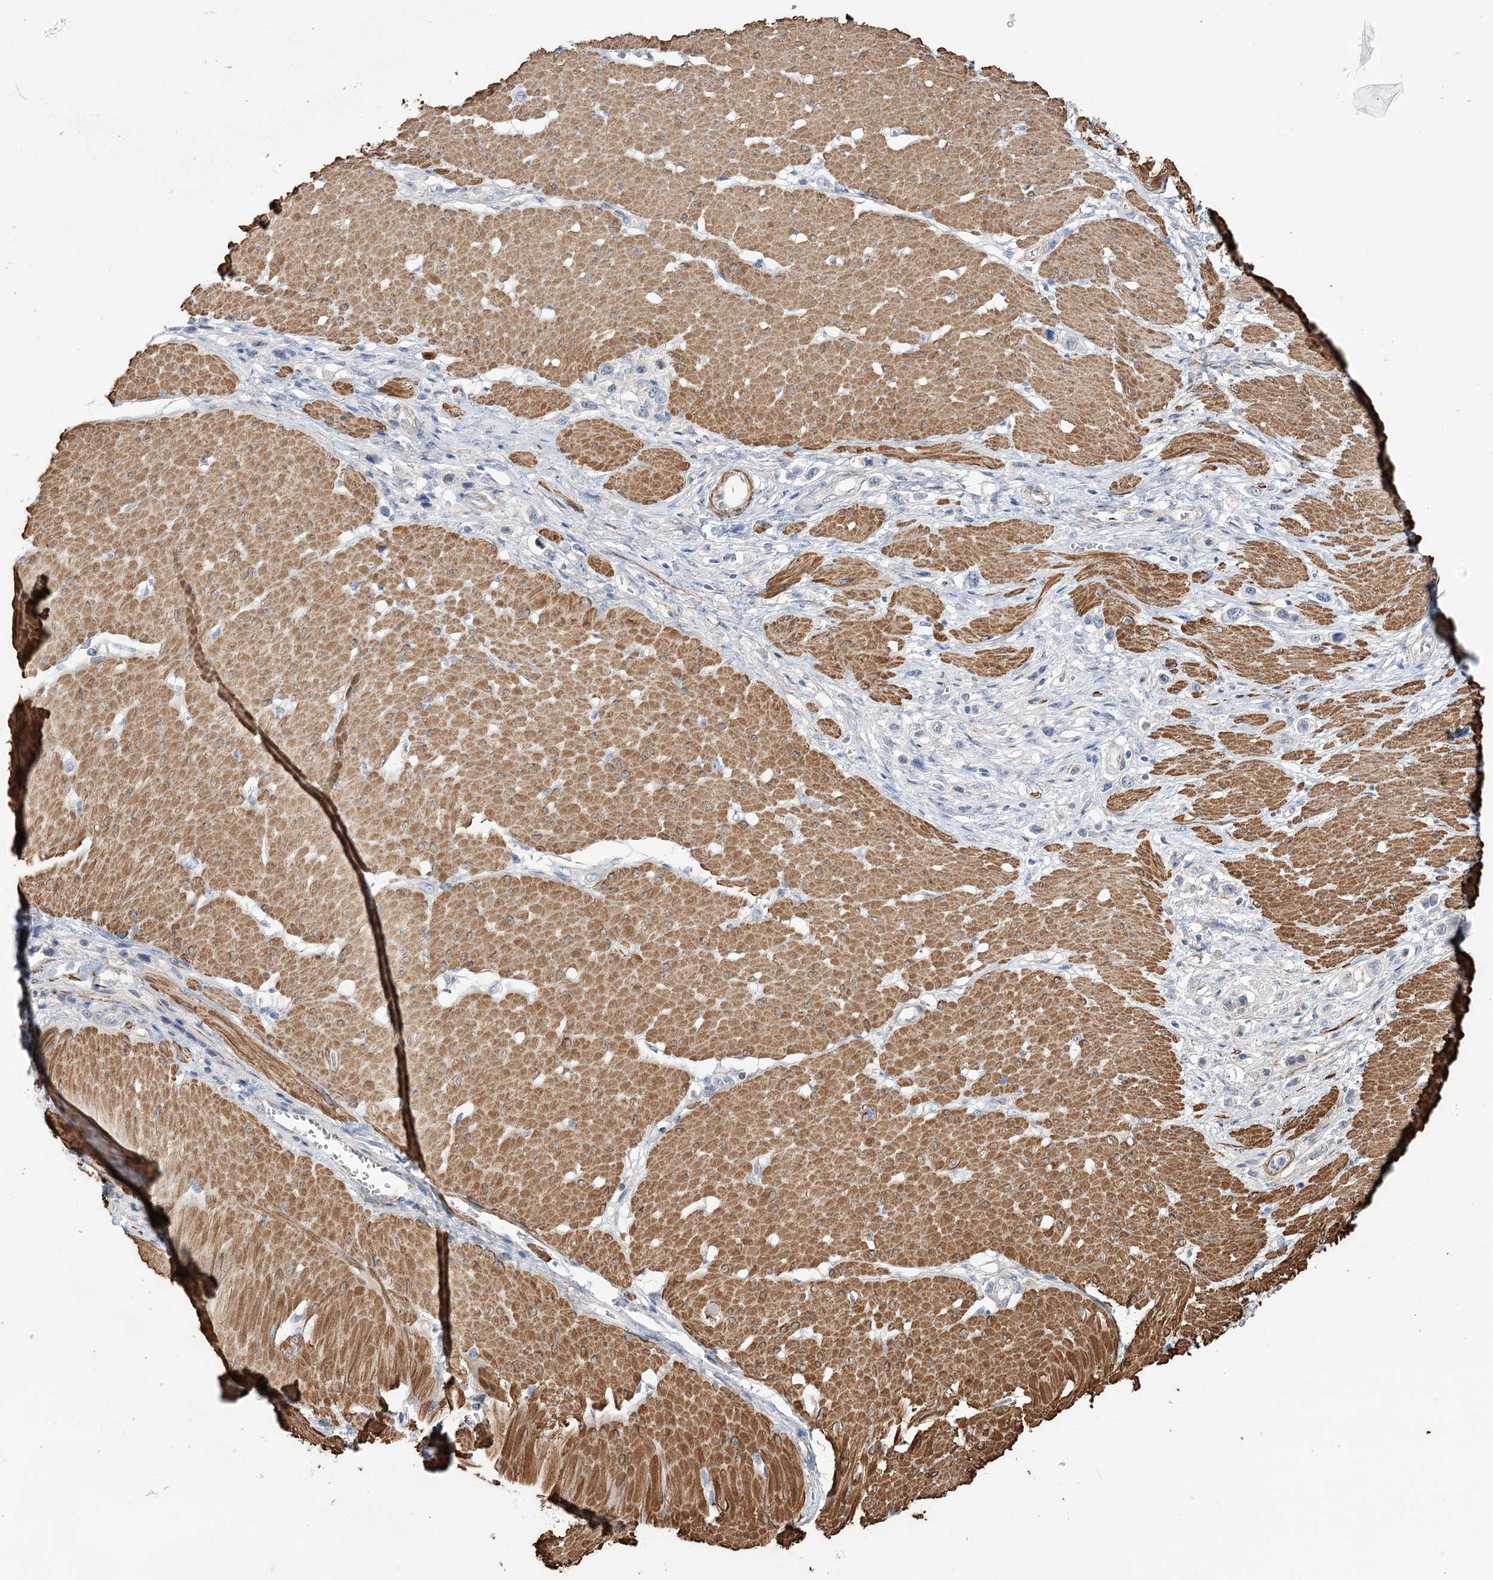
{"staining": {"intensity": "negative", "quantity": "none", "location": "none"}, "tissue": "stomach cancer", "cell_type": "Tumor cells", "image_type": "cancer", "snomed": [{"axis": "morphology", "description": "Normal tissue, NOS"}, {"axis": "morphology", "description": "Adenocarcinoma, NOS"}, {"axis": "topography", "description": "Stomach, upper"}, {"axis": "topography", "description": "Stomach"}], "caption": "This histopathology image is of stomach adenocarcinoma stained with immunohistochemistry (IHC) to label a protein in brown with the nuclei are counter-stained blue. There is no staining in tumor cells.", "gene": "WASHC3", "patient": {"sex": "female", "age": 65}}